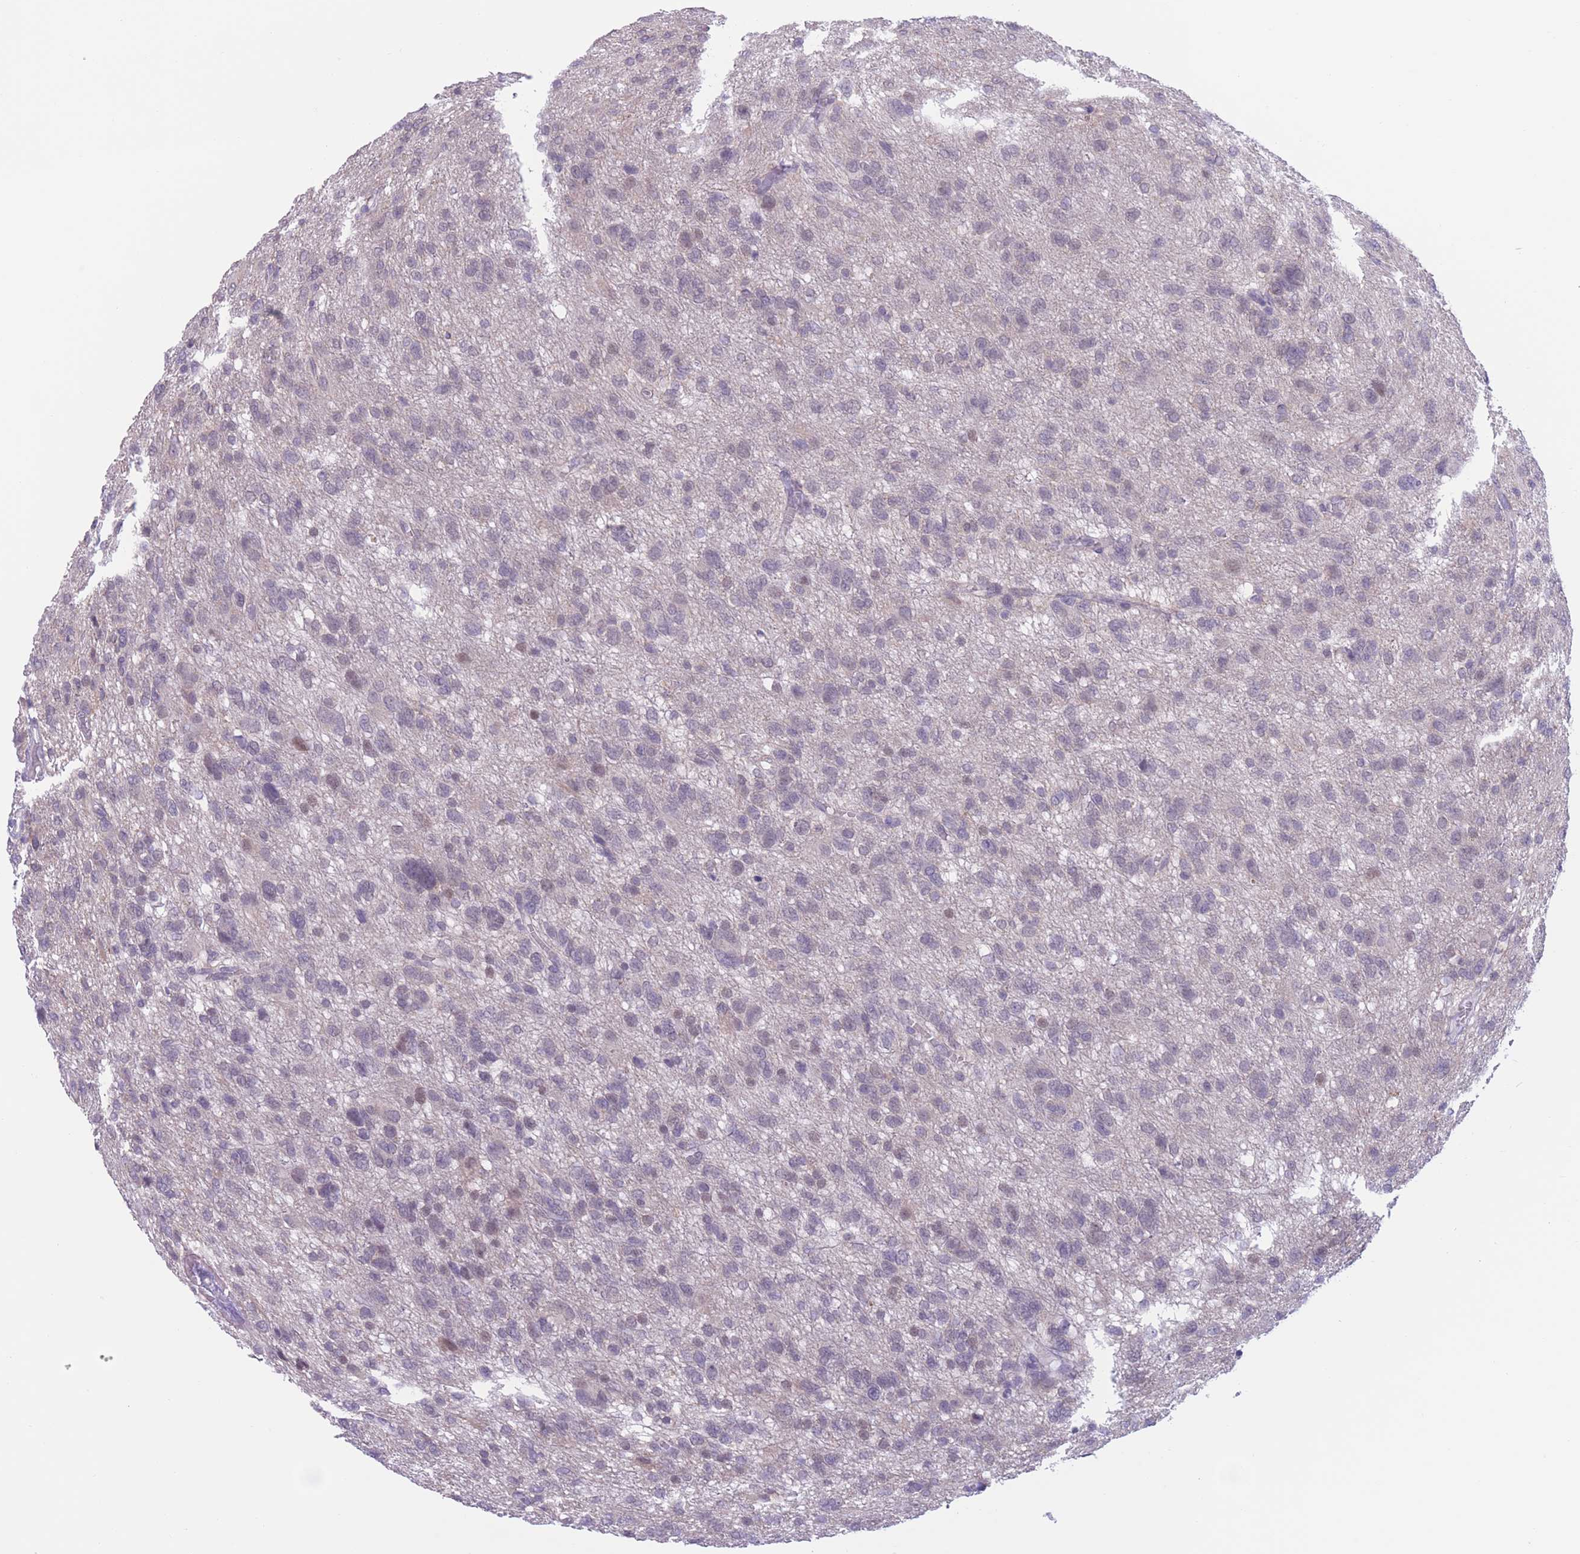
{"staining": {"intensity": "negative", "quantity": "none", "location": "none"}, "tissue": "glioma", "cell_type": "Tumor cells", "image_type": "cancer", "snomed": [{"axis": "morphology", "description": "Glioma, malignant, High grade"}, {"axis": "topography", "description": "Brain"}], "caption": "A micrograph of human glioma is negative for staining in tumor cells.", "gene": "PODXL", "patient": {"sex": "female", "age": 59}}